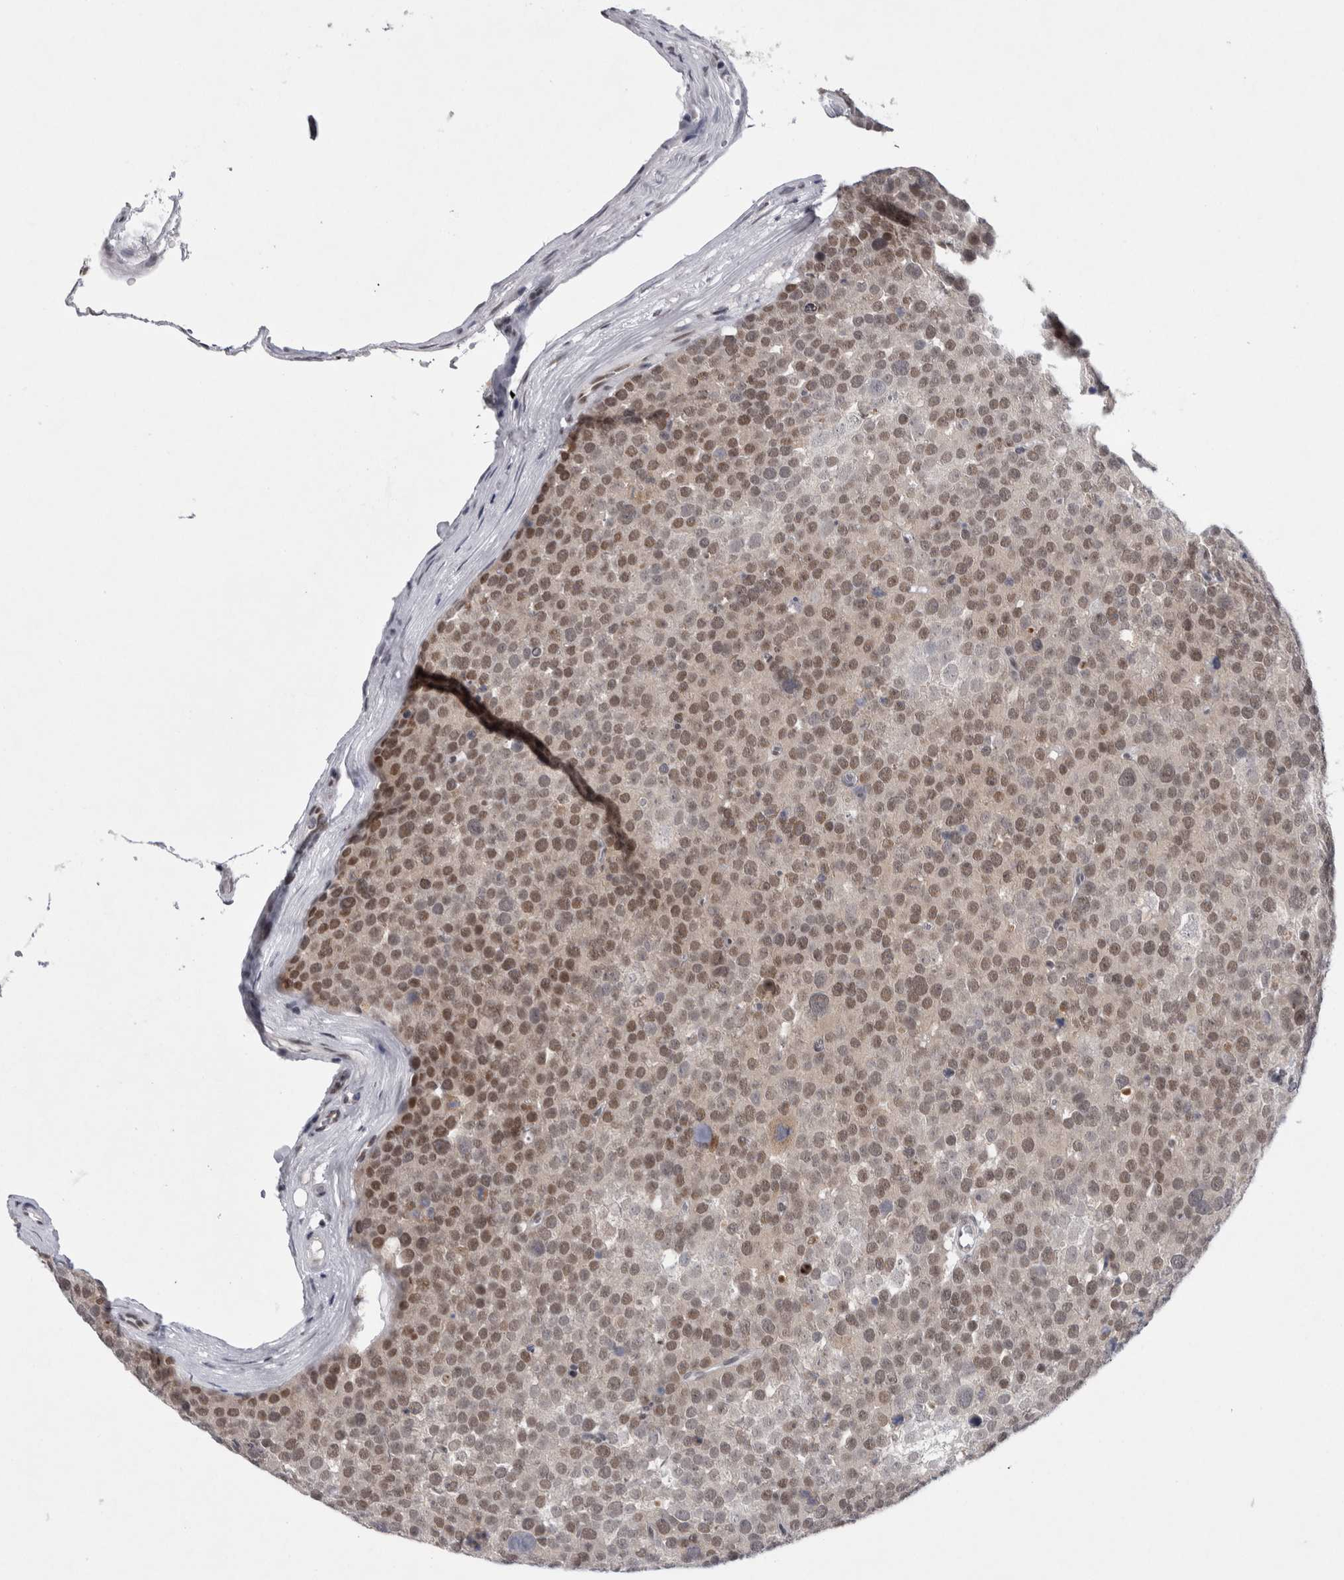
{"staining": {"intensity": "moderate", "quantity": ">75%", "location": "nuclear"}, "tissue": "testis cancer", "cell_type": "Tumor cells", "image_type": "cancer", "snomed": [{"axis": "morphology", "description": "Seminoma, NOS"}, {"axis": "topography", "description": "Testis"}], "caption": "Moderate nuclear positivity for a protein is present in about >75% of tumor cells of testis cancer (seminoma) using immunohistochemistry (IHC).", "gene": "PSMB2", "patient": {"sex": "male", "age": 71}}